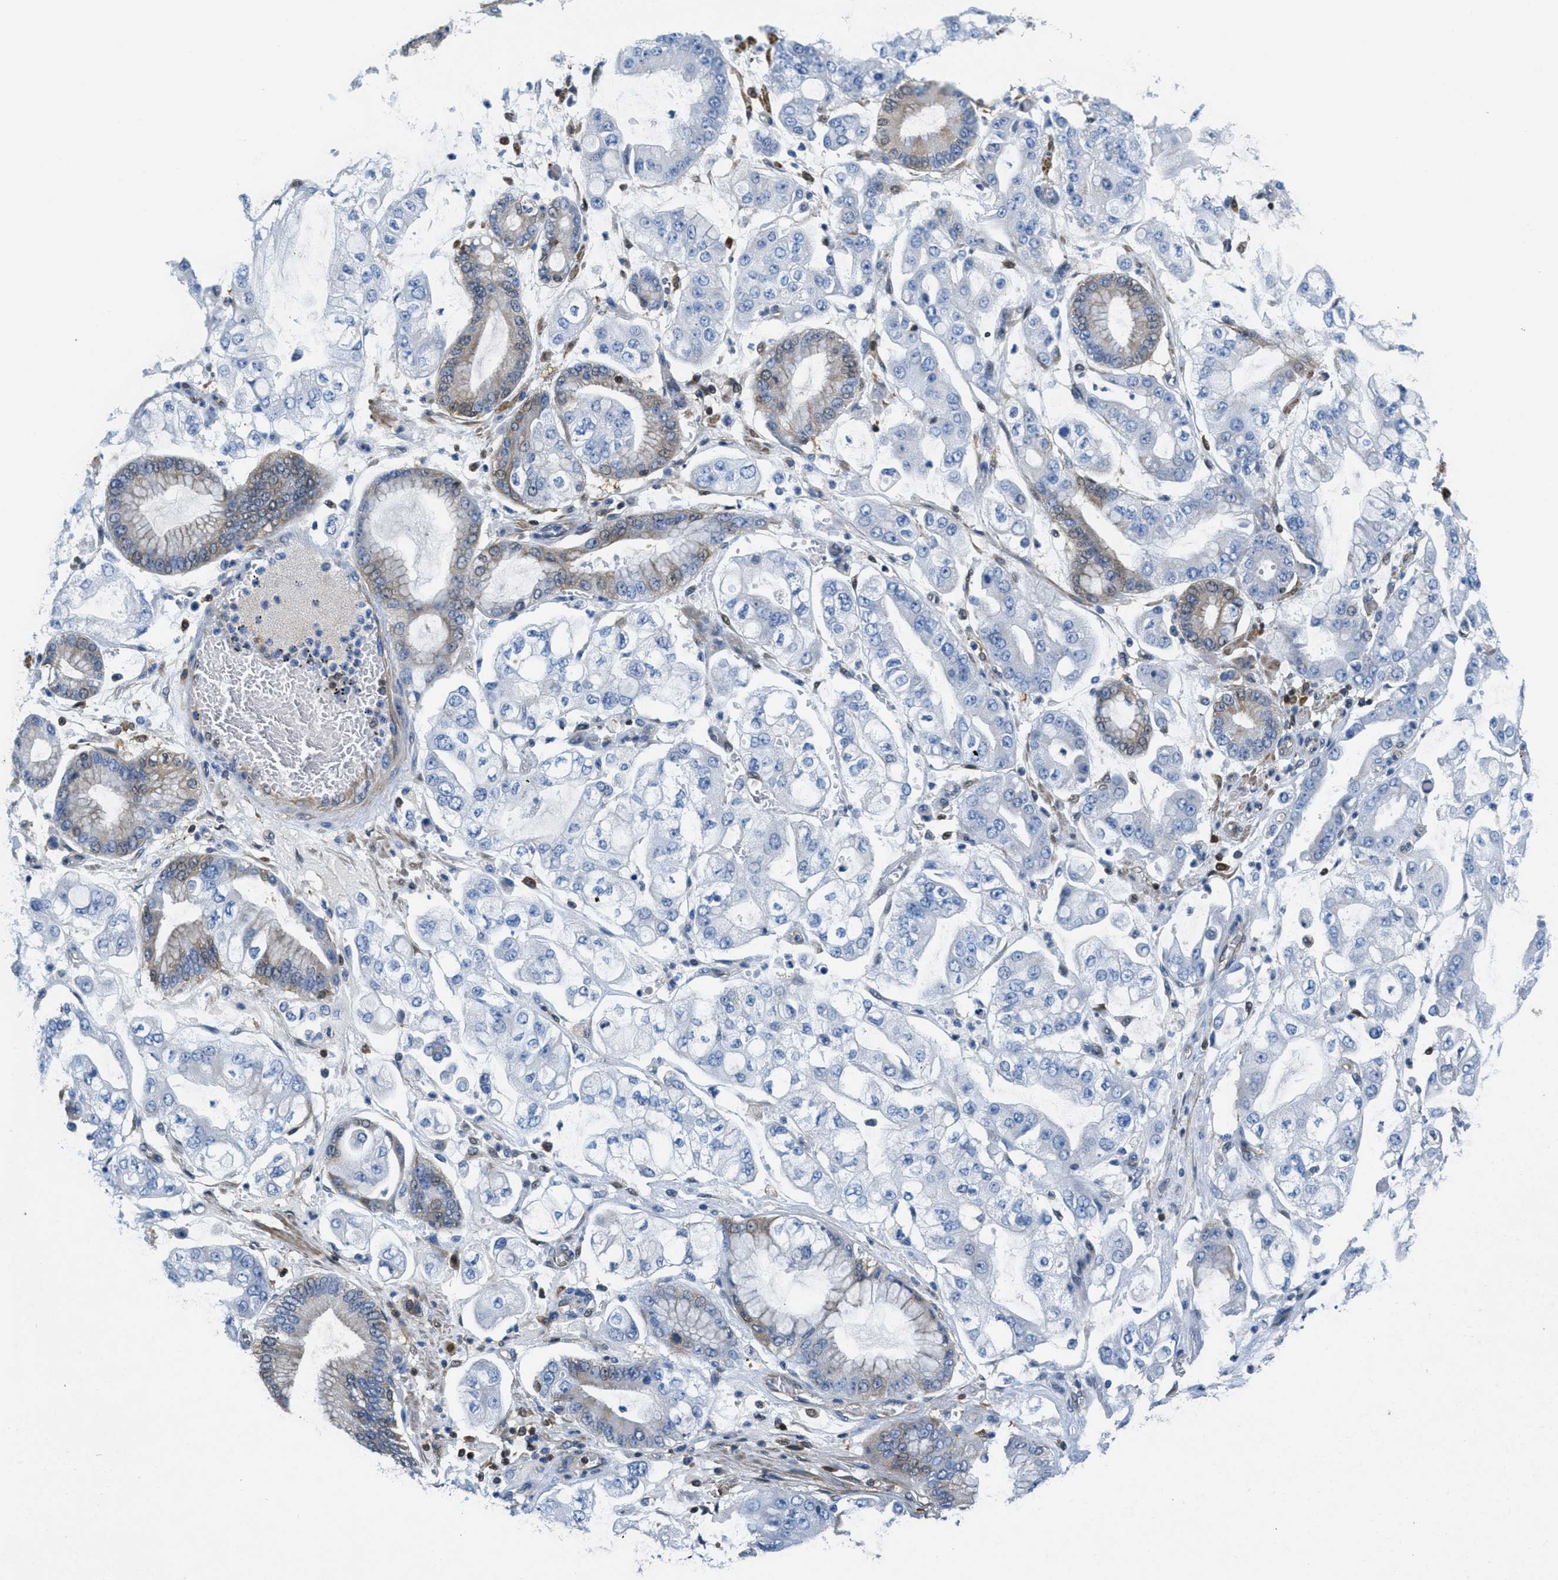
{"staining": {"intensity": "weak", "quantity": "<25%", "location": "cytoplasmic/membranous"}, "tissue": "stomach cancer", "cell_type": "Tumor cells", "image_type": "cancer", "snomed": [{"axis": "morphology", "description": "Adenocarcinoma, NOS"}, {"axis": "topography", "description": "Stomach"}], "caption": "Immunohistochemistry (IHC) image of stomach cancer (adenocarcinoma) stained for a protein (brown), which reveals no positivity in tumor cells.", "gene": "PIP5K1C", "patient": {"sex": "male", "age": 76}}